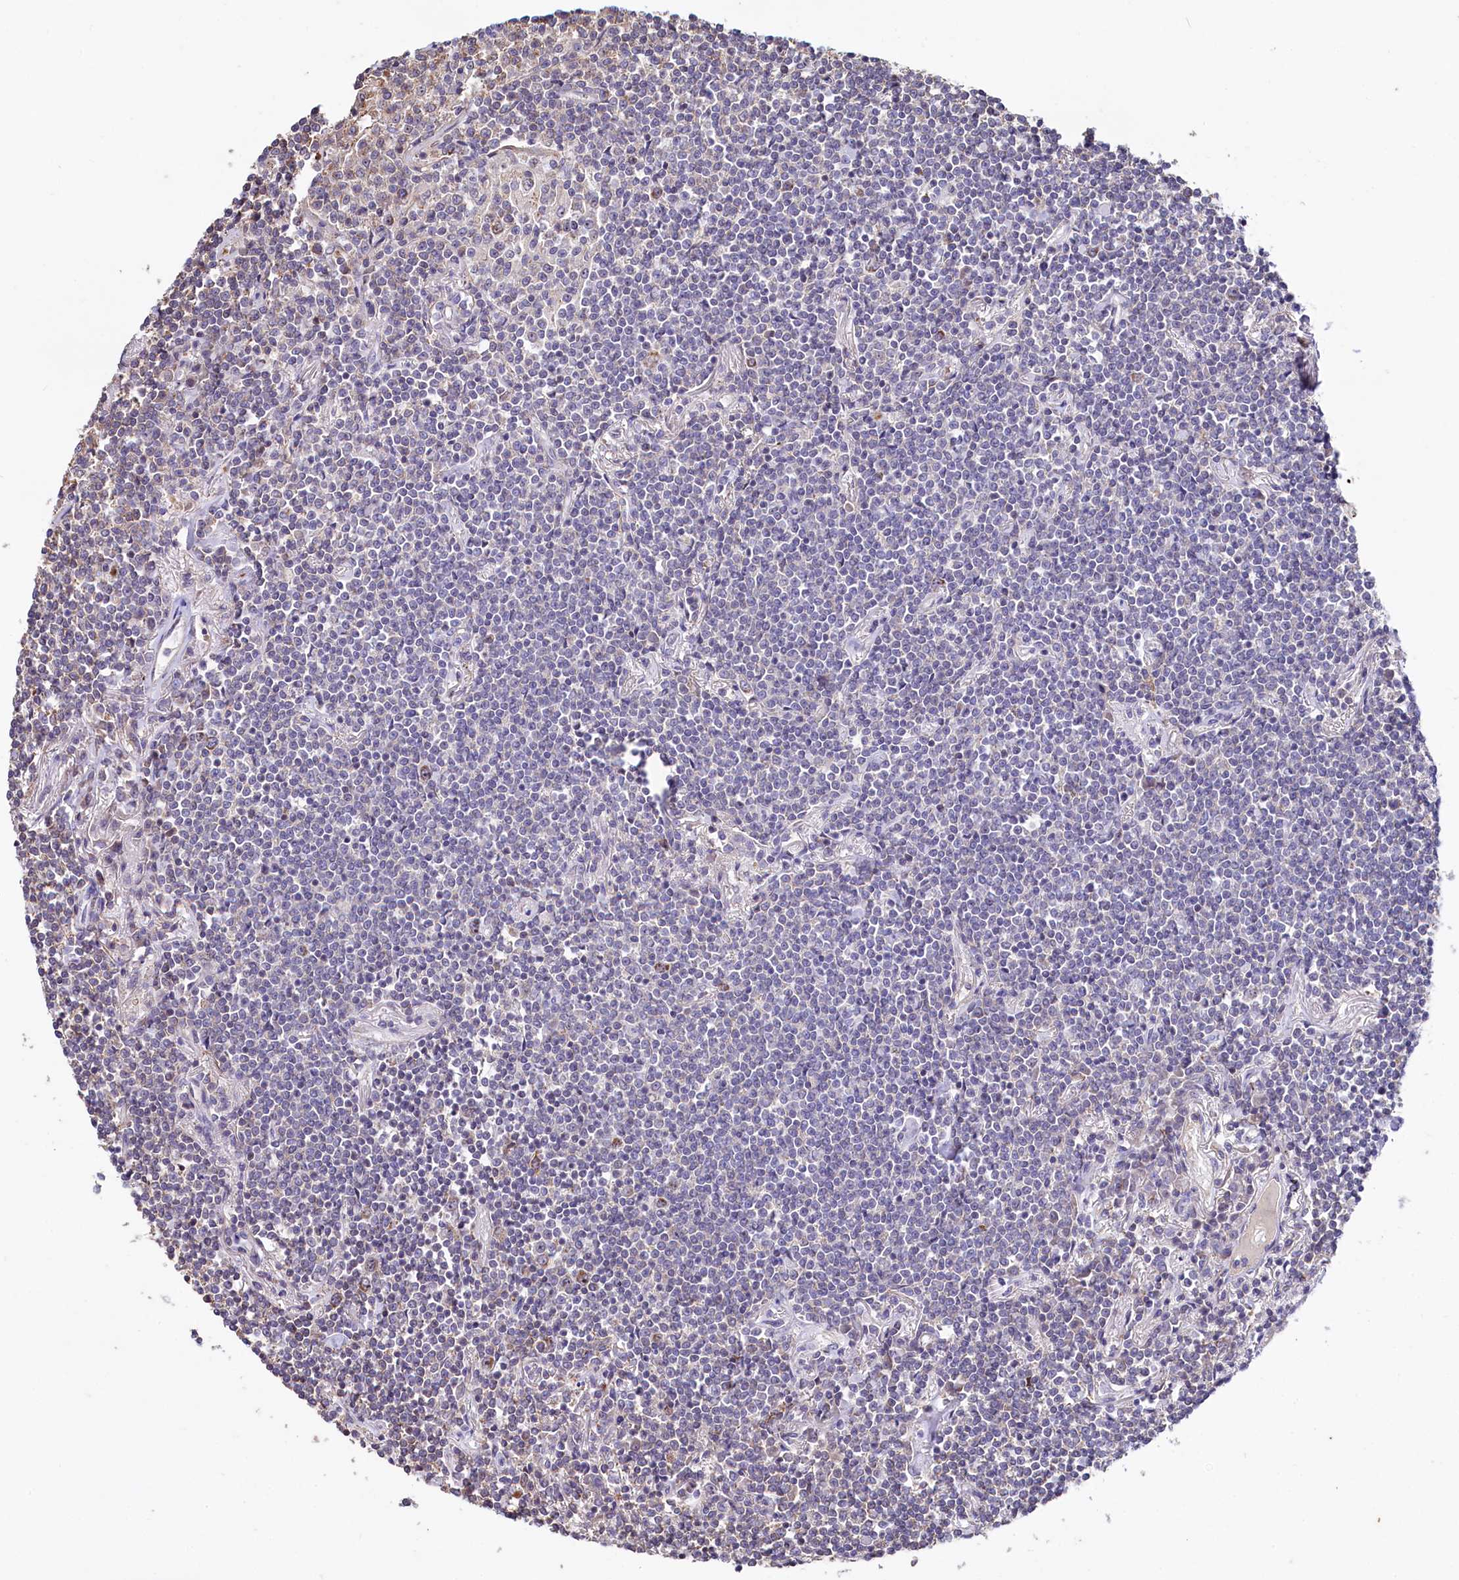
{"staining": {"intensity": "negative", "quantity": "none", "location": "none"}, "tissue": "lymphoma", "cell_type": "Tumor cells", "image_type": "cancer", "snomed": [{"axis": "morphology", "description": "Malignant lymphoma, non-Hodgkin's type, Low grade"}, {"axis": "topography", "description": "Lung"}], "caption": "Immunohistochemistry (IHC) of lymphoma shows no expression in tumor cells.", "gene": "RPUSD3", "patient": {"sex": "female", "age": 71}}